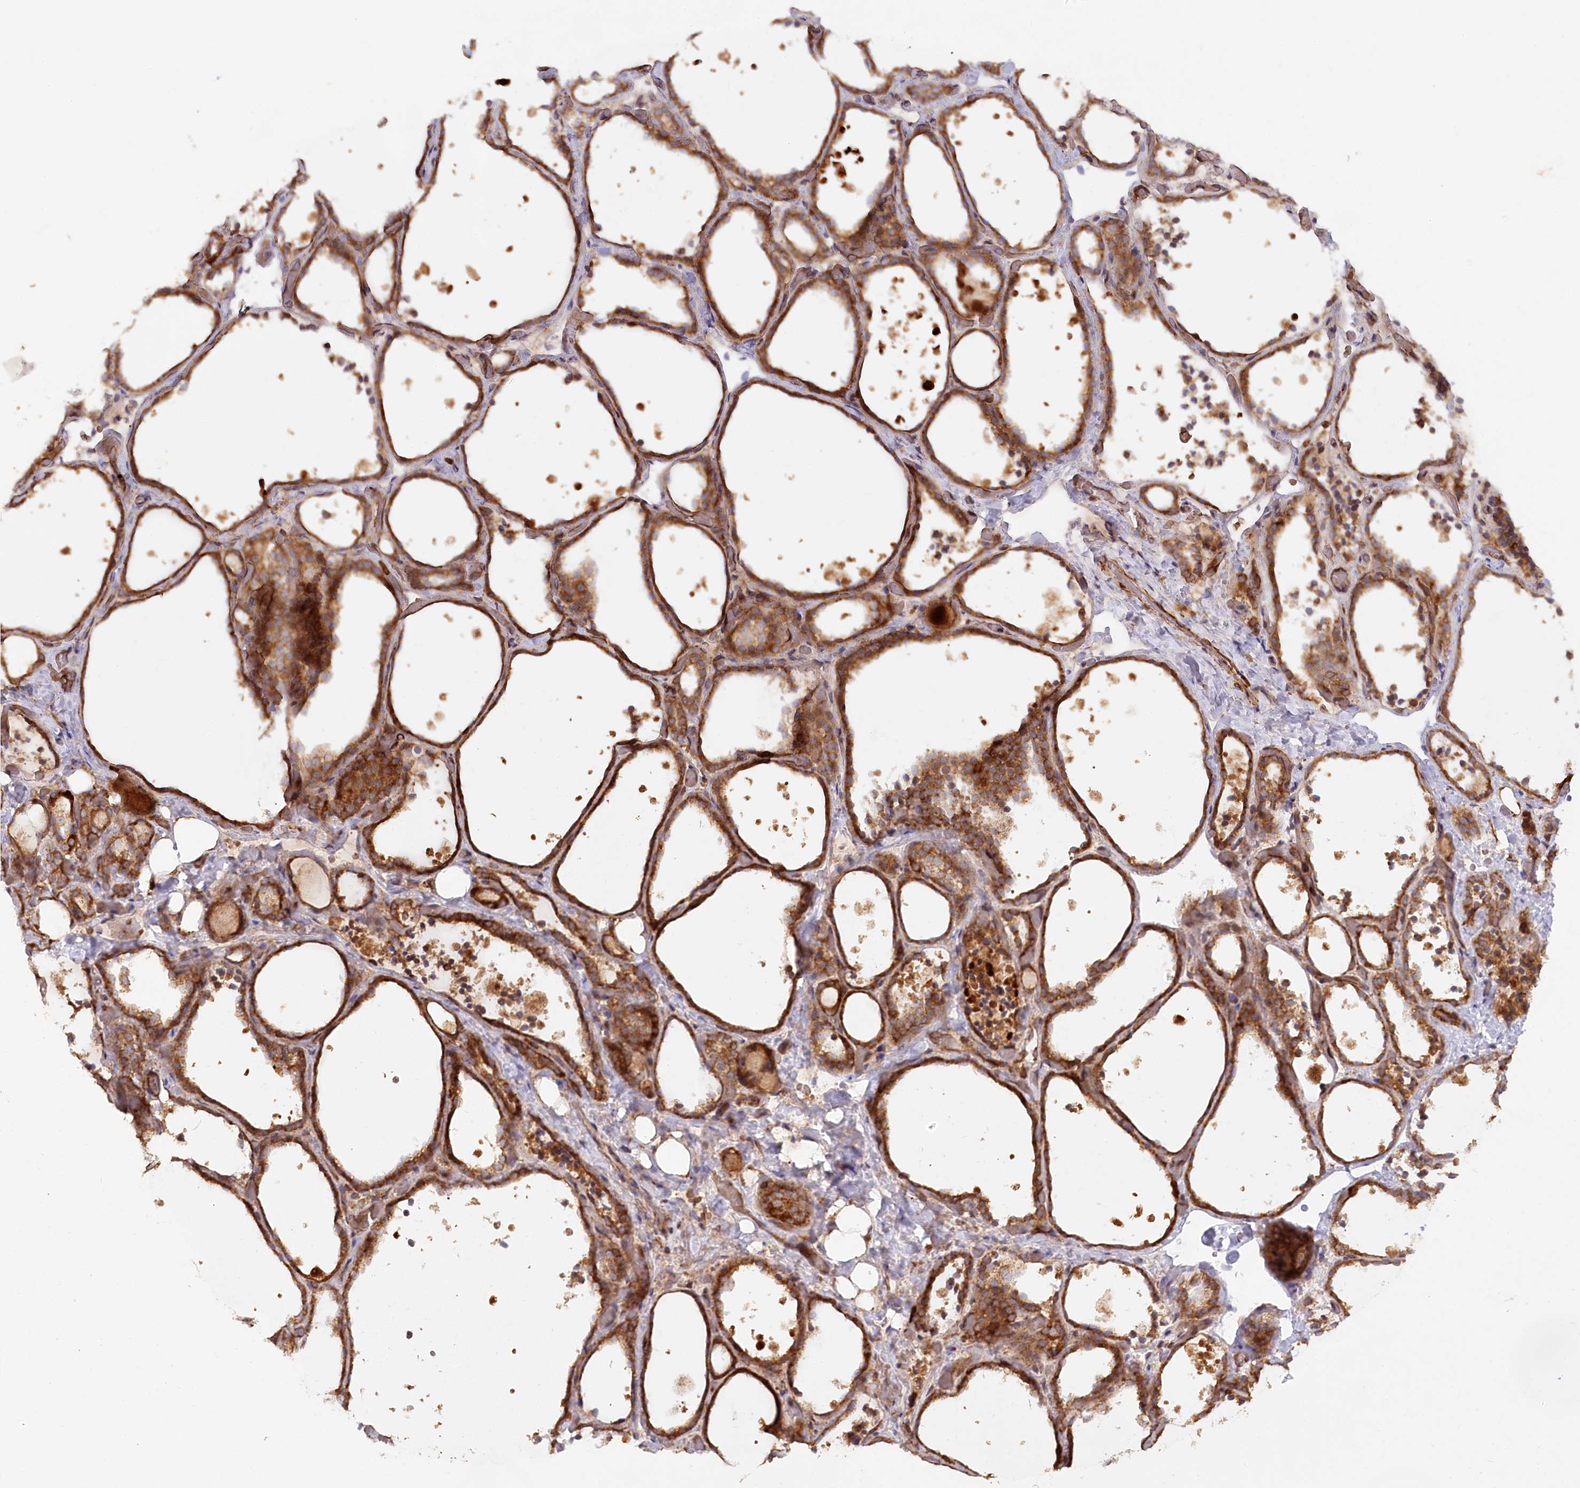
{"staining": {"intensity": "moderate", "quantity": ">75%", "location": "cytoplasmic/membranous"}, "tissue": "thyroid gland", "cell_type": "Glandular cells", "image_type": "normal", "snomed": [{"axis": "morphology", "description": "Normal tissue, NOS"}, {"axis": "topography", "description": "Thyroid gland"}], "caption": "High-magnification brightfield microscopy of normal thyroid gland stained with DAB (brown) and counterstained with hematoxylin (blue). glandular cells exhibit moderate cytoplasmic/membranous expression is identified in about>75% of cells.", "gene": "PAIP2", "patient": {"sex": "female", "age": 44}}